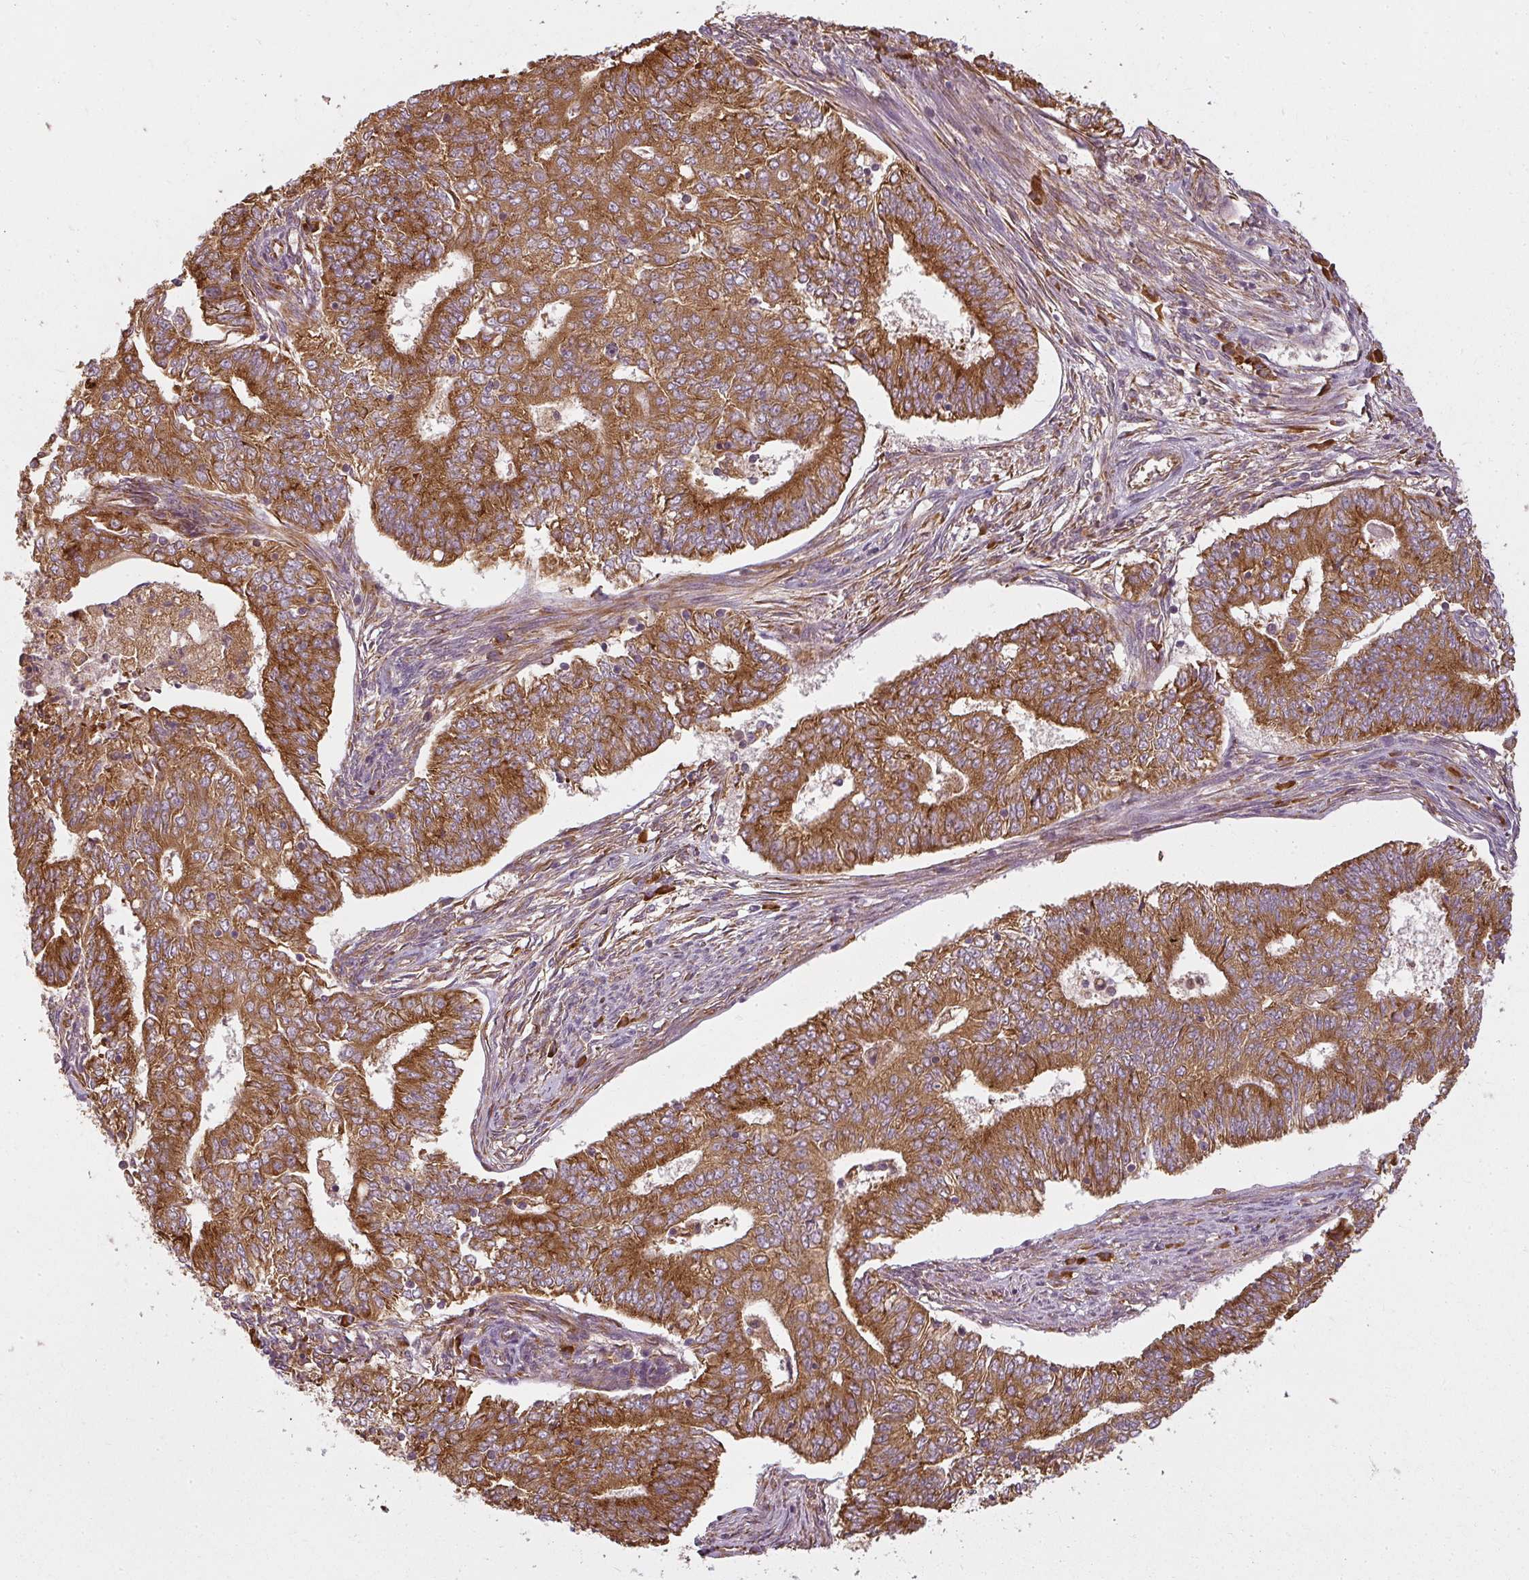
{"staining": {"intensity": "strong", "quantity": ">75%", "location": "cytoplasmic/membranous"}, "tissue": "endometrial cancer", "cell_type": "Tumor cells", "image_type": "cancer", "snomed": [{"axis": "morphology", "description": "Adenocarcinoma, NOS"}, {"axis": "topography", "description": "Endometrium"}], "caption": "Tumor cells display strong cytoplasmic/membranous staining in approximately >75% of cells in endometrial cancer (adenocarcinoma).", "gene": "RPL24", "patient": {"sex": "female", "age": 62}}